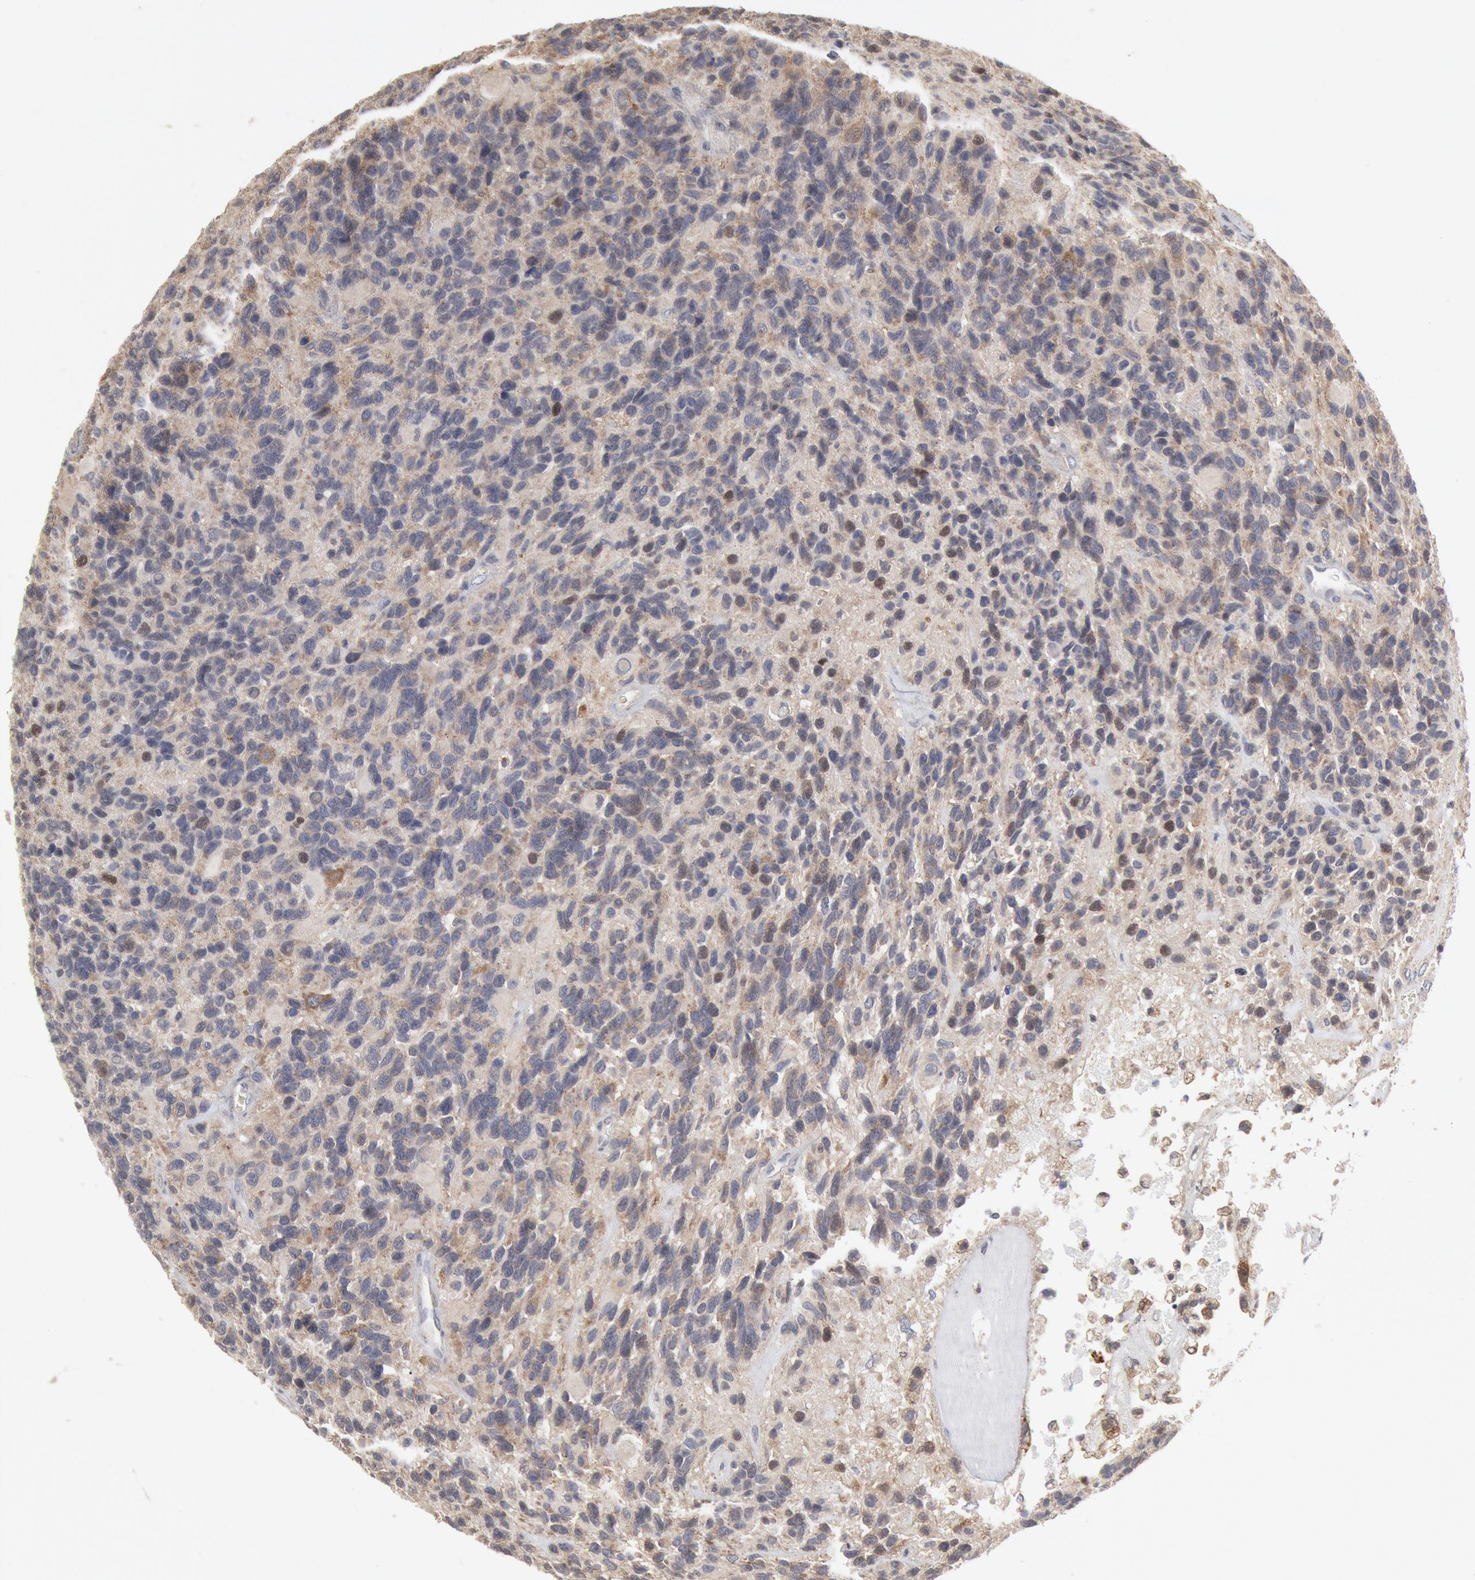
{"staining": {"intensity": "negative", "quantity": "none", "location": "none"}, "tissue": "glioma", "cell_type": "Tumor cells", "image_type": "cancer", "snomed": [{"axis": "morphology", "description": "Glioma, malignant, High grade"}, {"axis": "topography", "description": "Brain"}], "caption": "The image exhibits no significant staining in tumor cells of malignant glioma (high-grade). The staining was performed using DAB to visualize the protein expression in brown, while the nuclei were stained in blue with hematoxylin (Magnification: 20x).", "gene": "OSBPL8", "patient": {"sex": "male", "age": 77}}